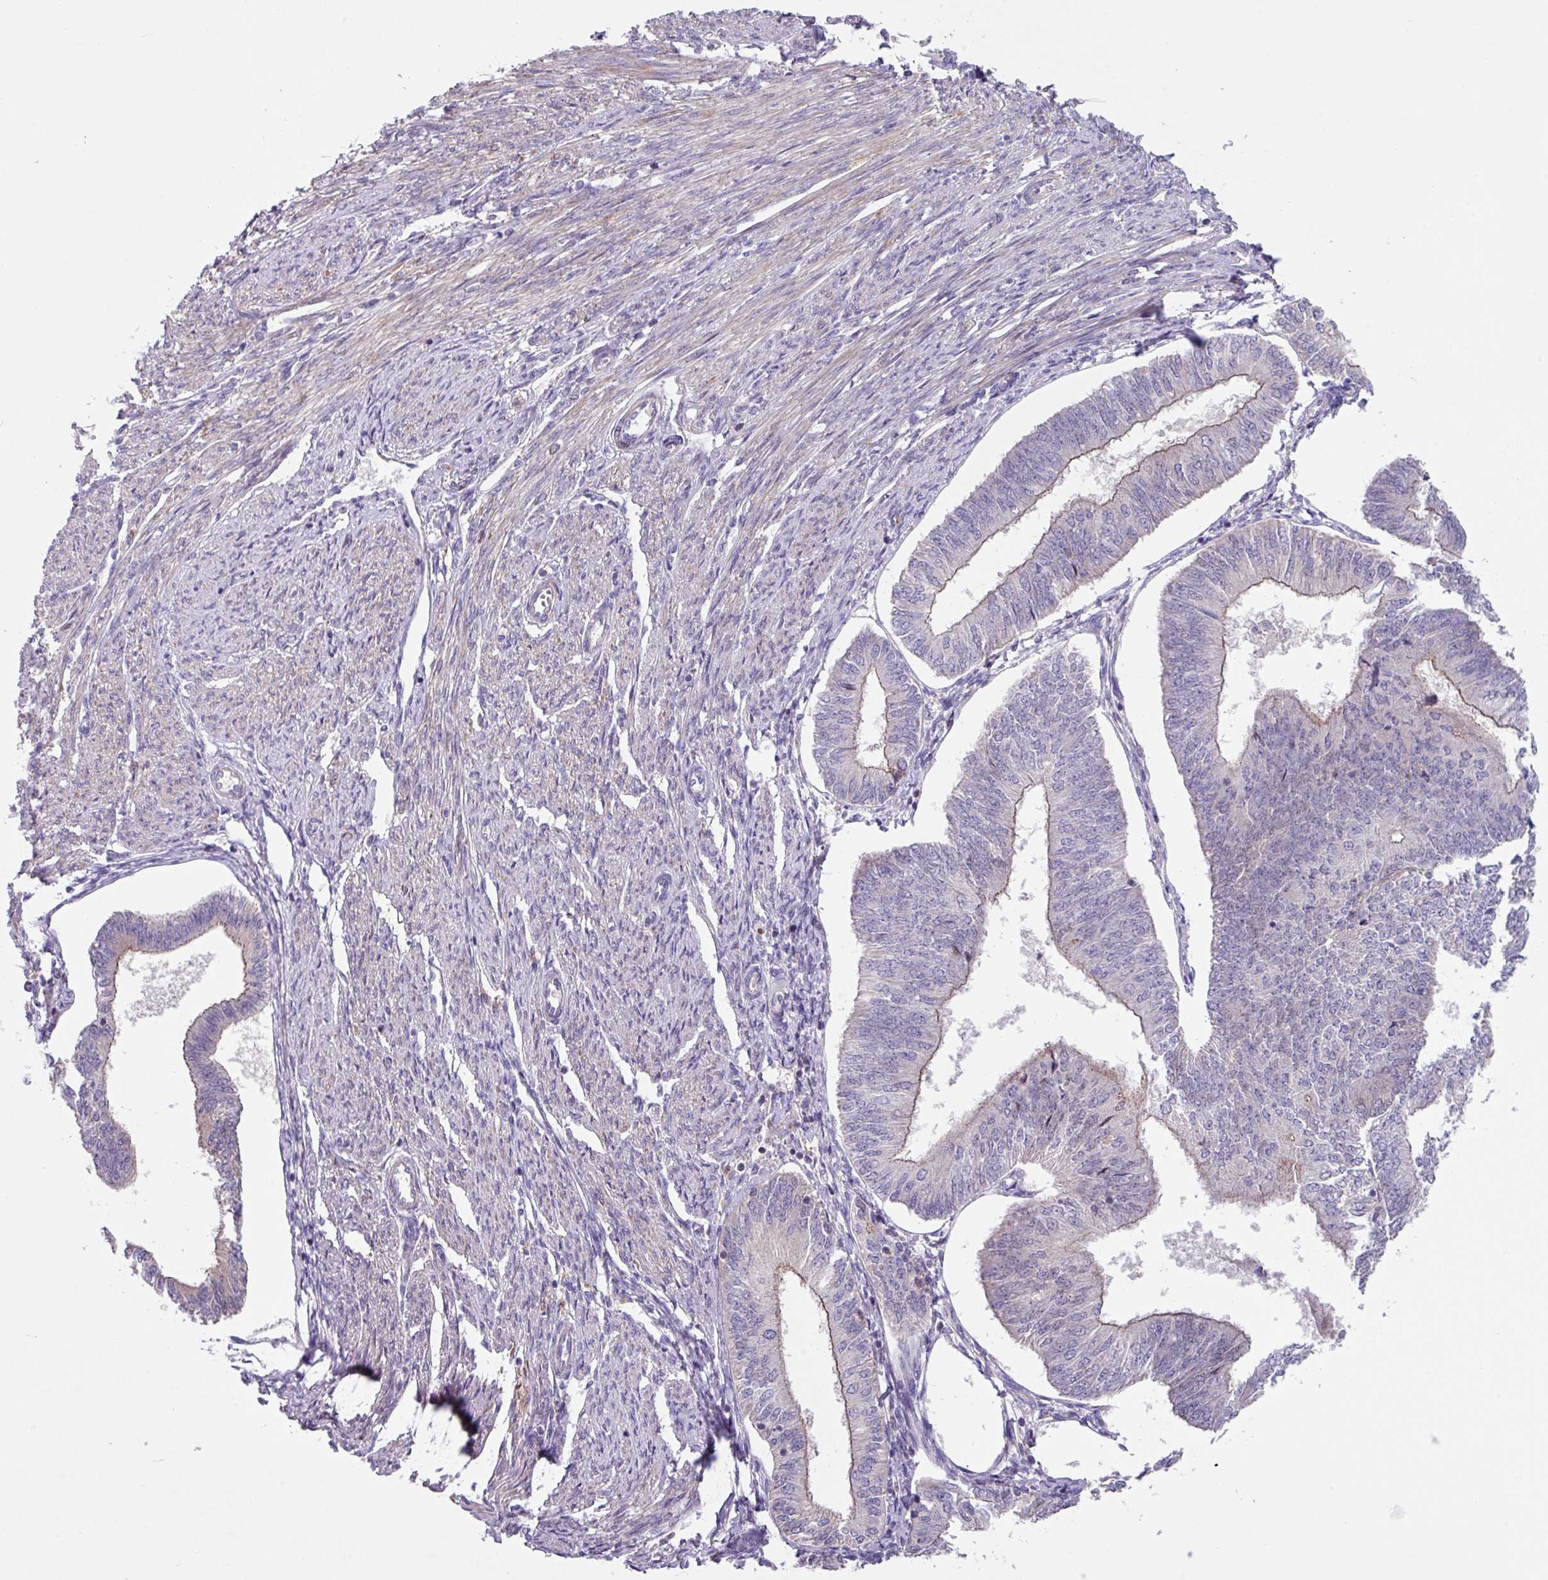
{"staining": {"intensity": "weak", "quantity": "<25%", "location": "cytoplasmic/membranous"}, "tissue": "endometrial cancer", "cell_type": "Tumor cells", "image_type": "cancer", "snomed": [{"axis": "morphology", "description": "Adenocarcinoma, NOS"}, {"axis": "topography", "description": "Endometrium"}], "caption": "Tumor cells show no significant protein positivity in endometrial cancer. (DAB (3,3'-diaminobenzidine) IHC visualized using brightfield microscopy, high magnification).", "gene": "IQCJ", "patient": {"sex": "female", "age": 58}}